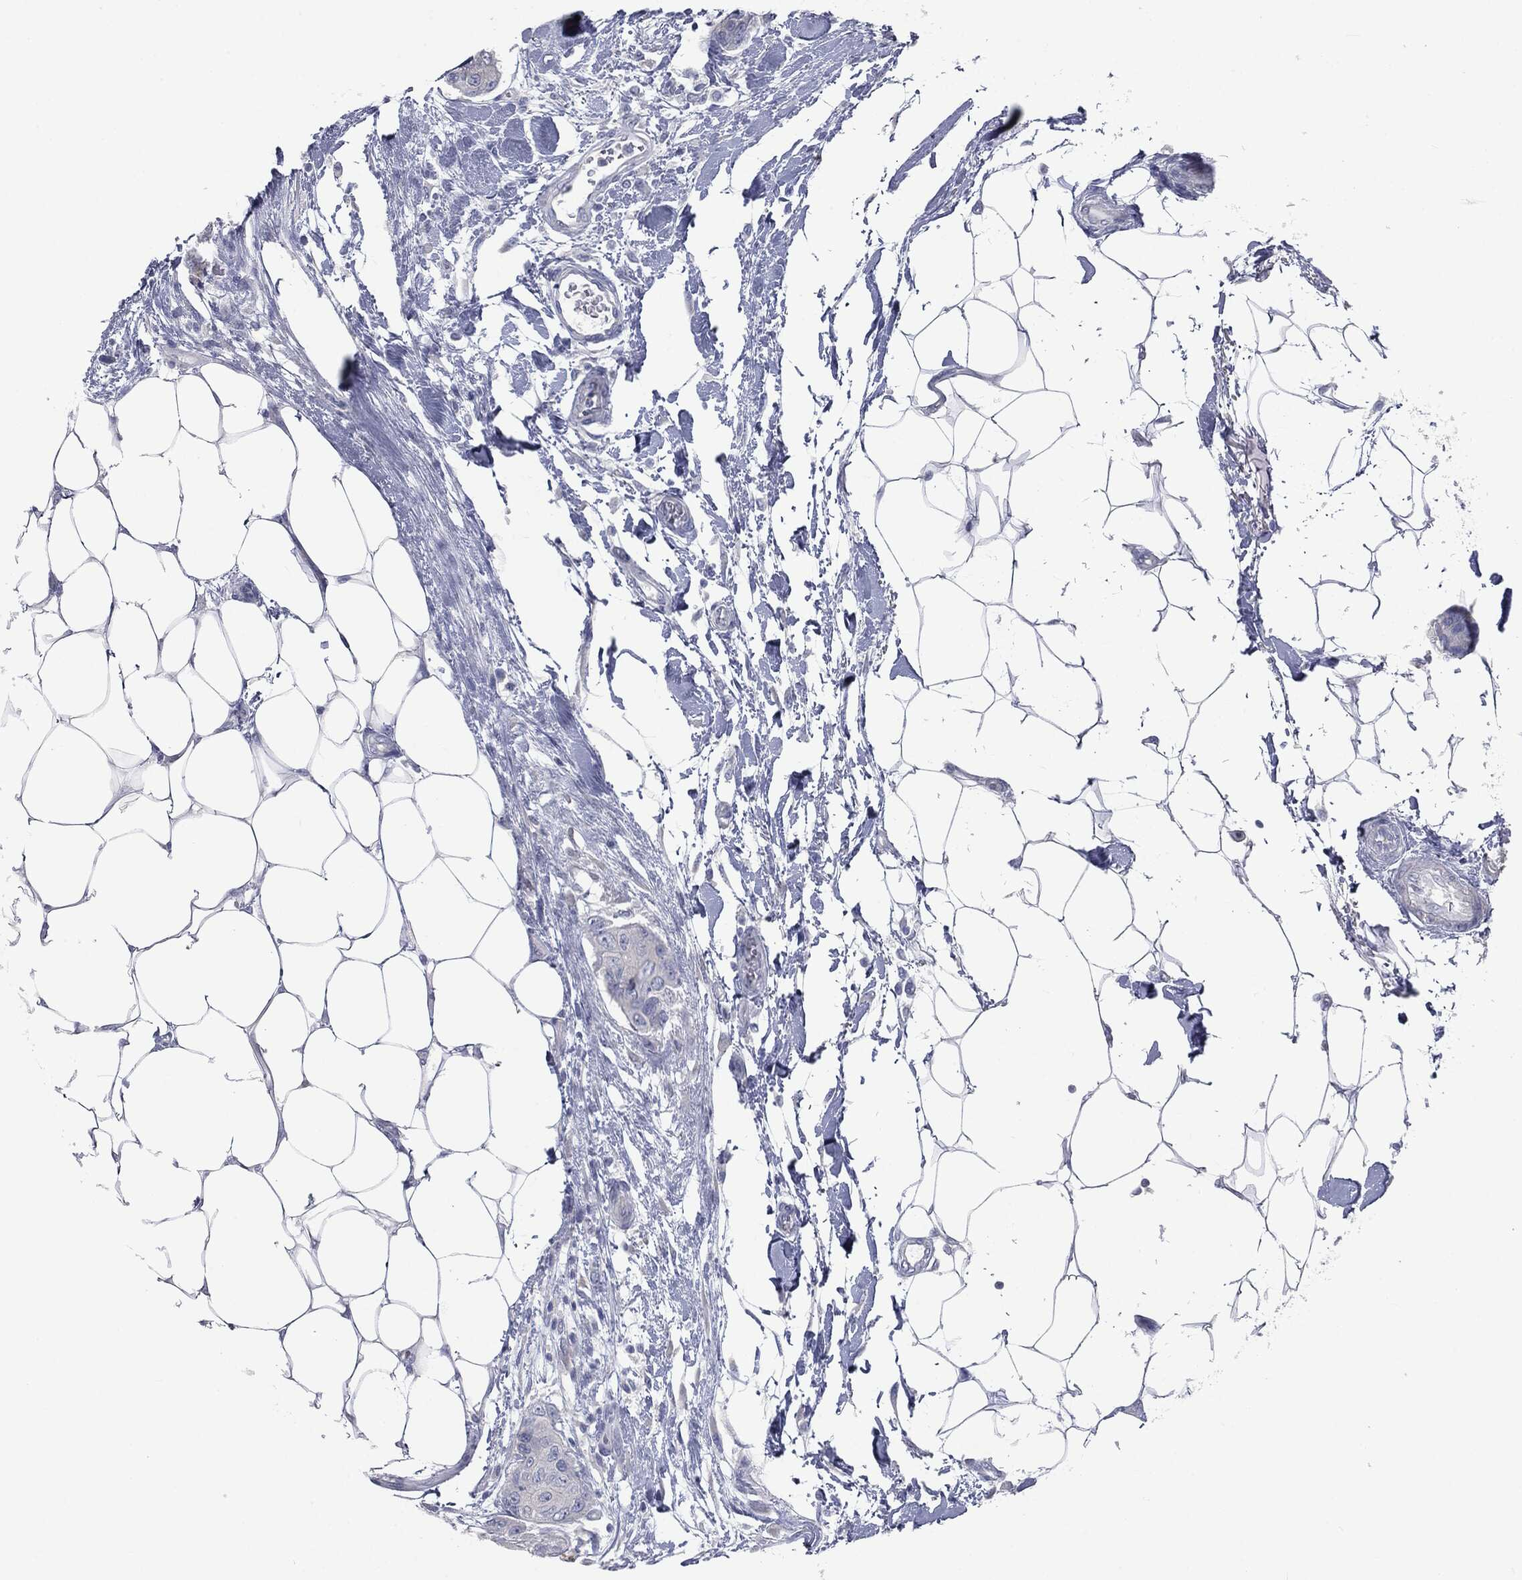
{"staining": {"intensity": "negative", "quantity": "none", "location": "none"}, "tissue": "breast cancer", "cell_type": "Tumor cells", "image_type": "cancer", "snomed": [{"axis": "morphology", "description": "Duct carcinoma"}, {"axis": "topography", "description": "Breast"}, {"axis": "topography", "description": "Lymph node"}], "caption": "Breast cancer was stained to show a protein in brown. There is no significant expression in tumor cells.", "gene": "CAV3", "patient": {"sex": "female", "age": 80}}